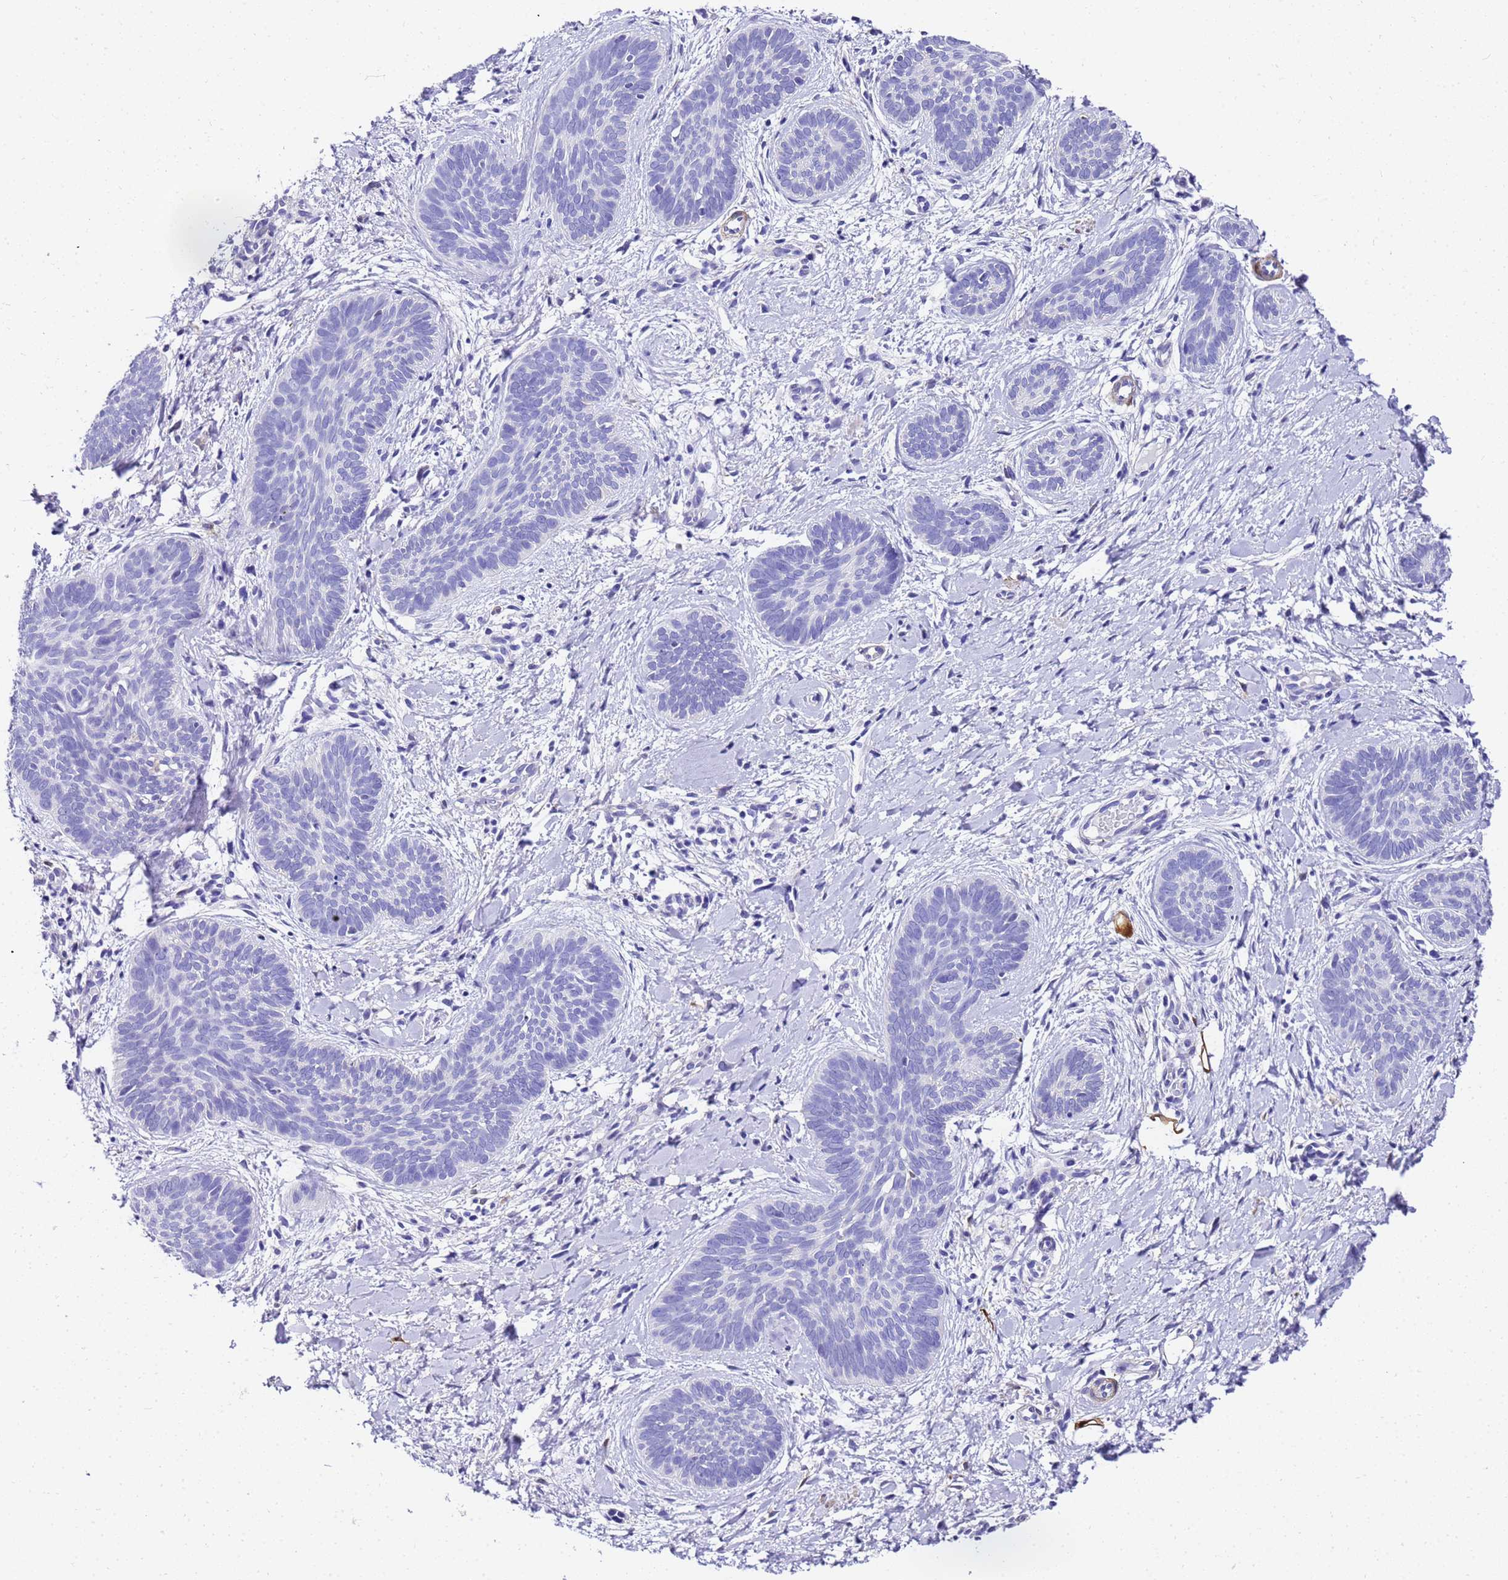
{"staining": {"intensity": "negative", "quantity": "none", "location": "none"}, "tissue": "skin cancer", "cell_type": "Tumor cells", "image_type": "cancer", "snomed": [{"axis": "morphology", "description": "Basal cell carcinoma"}, {"axis": "topography", "description": "Skin"}], "caption": "A photomicrograph of human skin cancer is negative for staining in tumor cells.", "gene": "HSPB6", "patient": {"sex": "female", "age": 81}}